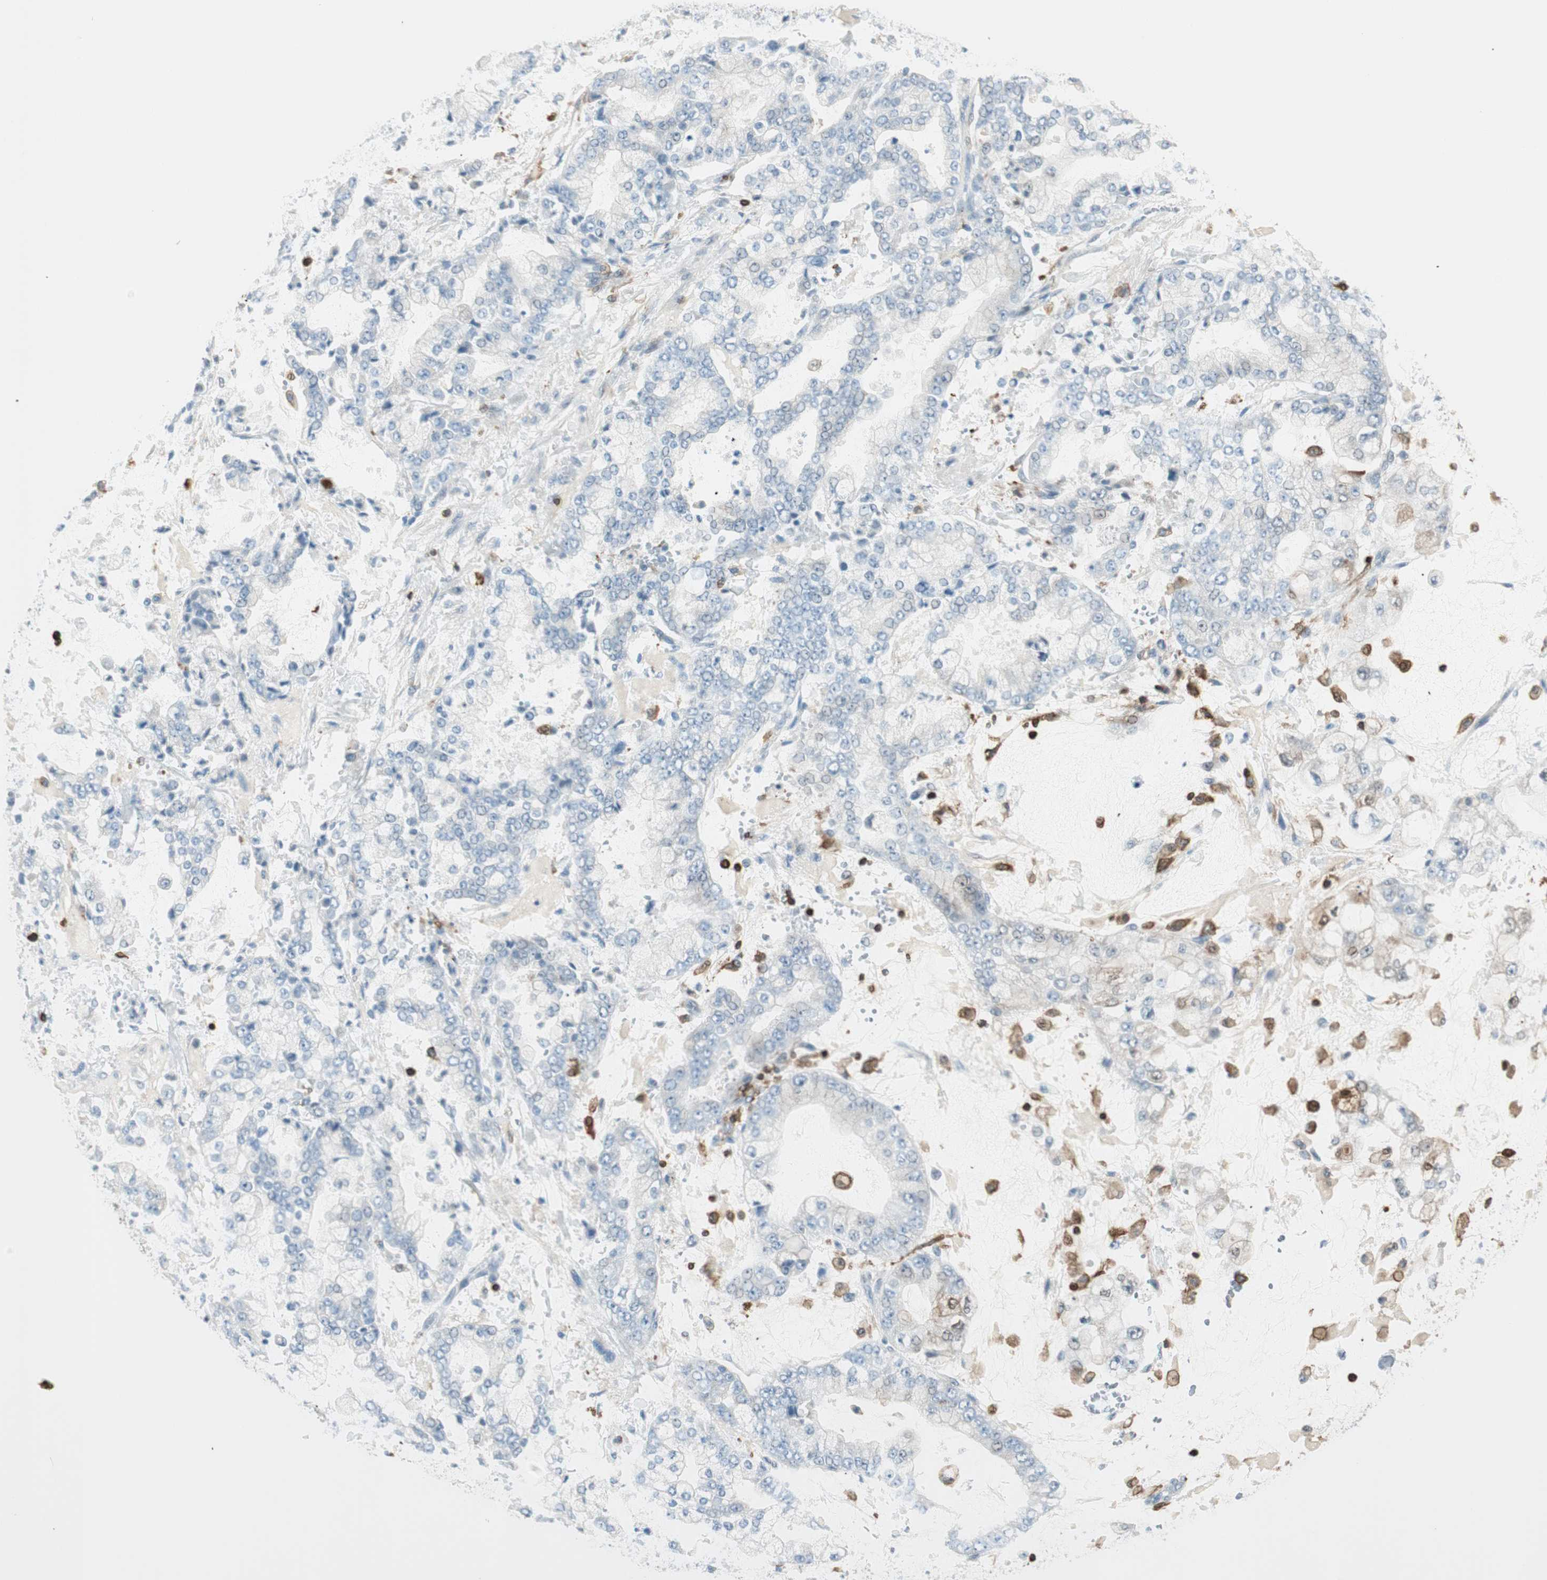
{"staining": {"intensity": "negative", "quantity": "none", "location": "none"}, "tissue": "stomach cancer", "cell_type": "Tumor cells", "image_type": "cancer", "snomed": [{"axis": "morphology", "description": "Adenocarcinoma, NOS"}, {"axis": "topography", "description": "Stomach"}], "caption": "An IHC histopathology image of stomach adenocarcinoma is shown. There is no staining in tumor cells of stomach adenocarcinoma.", "gene": "HPGD", "patient": {"sex": "male", "age": 76}}